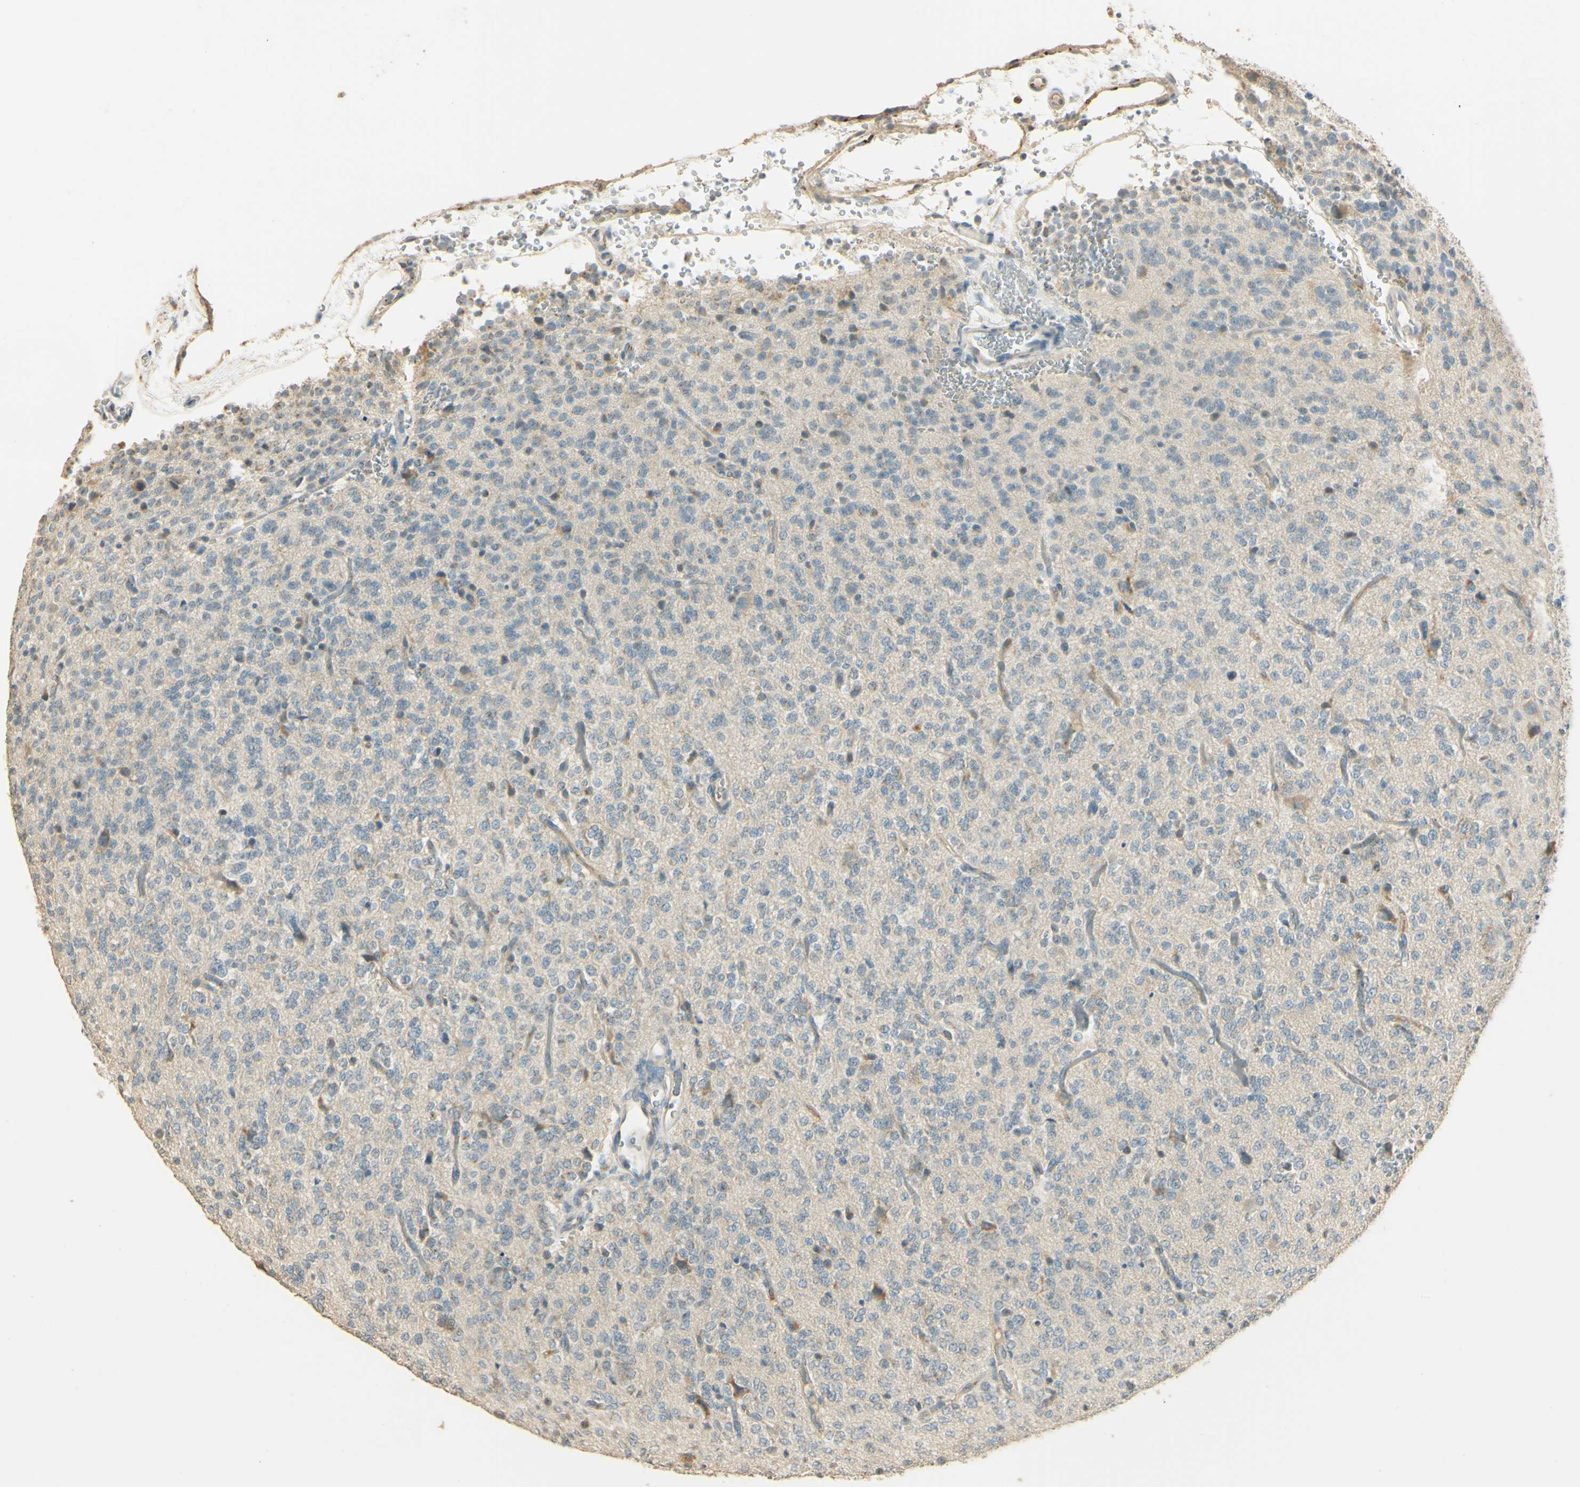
{"staining": {"intensity": "weak", "quantity": "<25%", "location": "cytoplasmic/membranous"}, "tissue": "glioma", "cell_type": "Tumor cells", "image_type": "cancer", "snomed": [{"axis": "morphology", "description": "Glioma, malignant, Low grade"}, {"axis": "topography", "description": "Brain"}], "caption": "Tumor cells show no significant positivity in glioma.", "gene": "UXS1", "patient": {"sex": "male", "age": 38}}